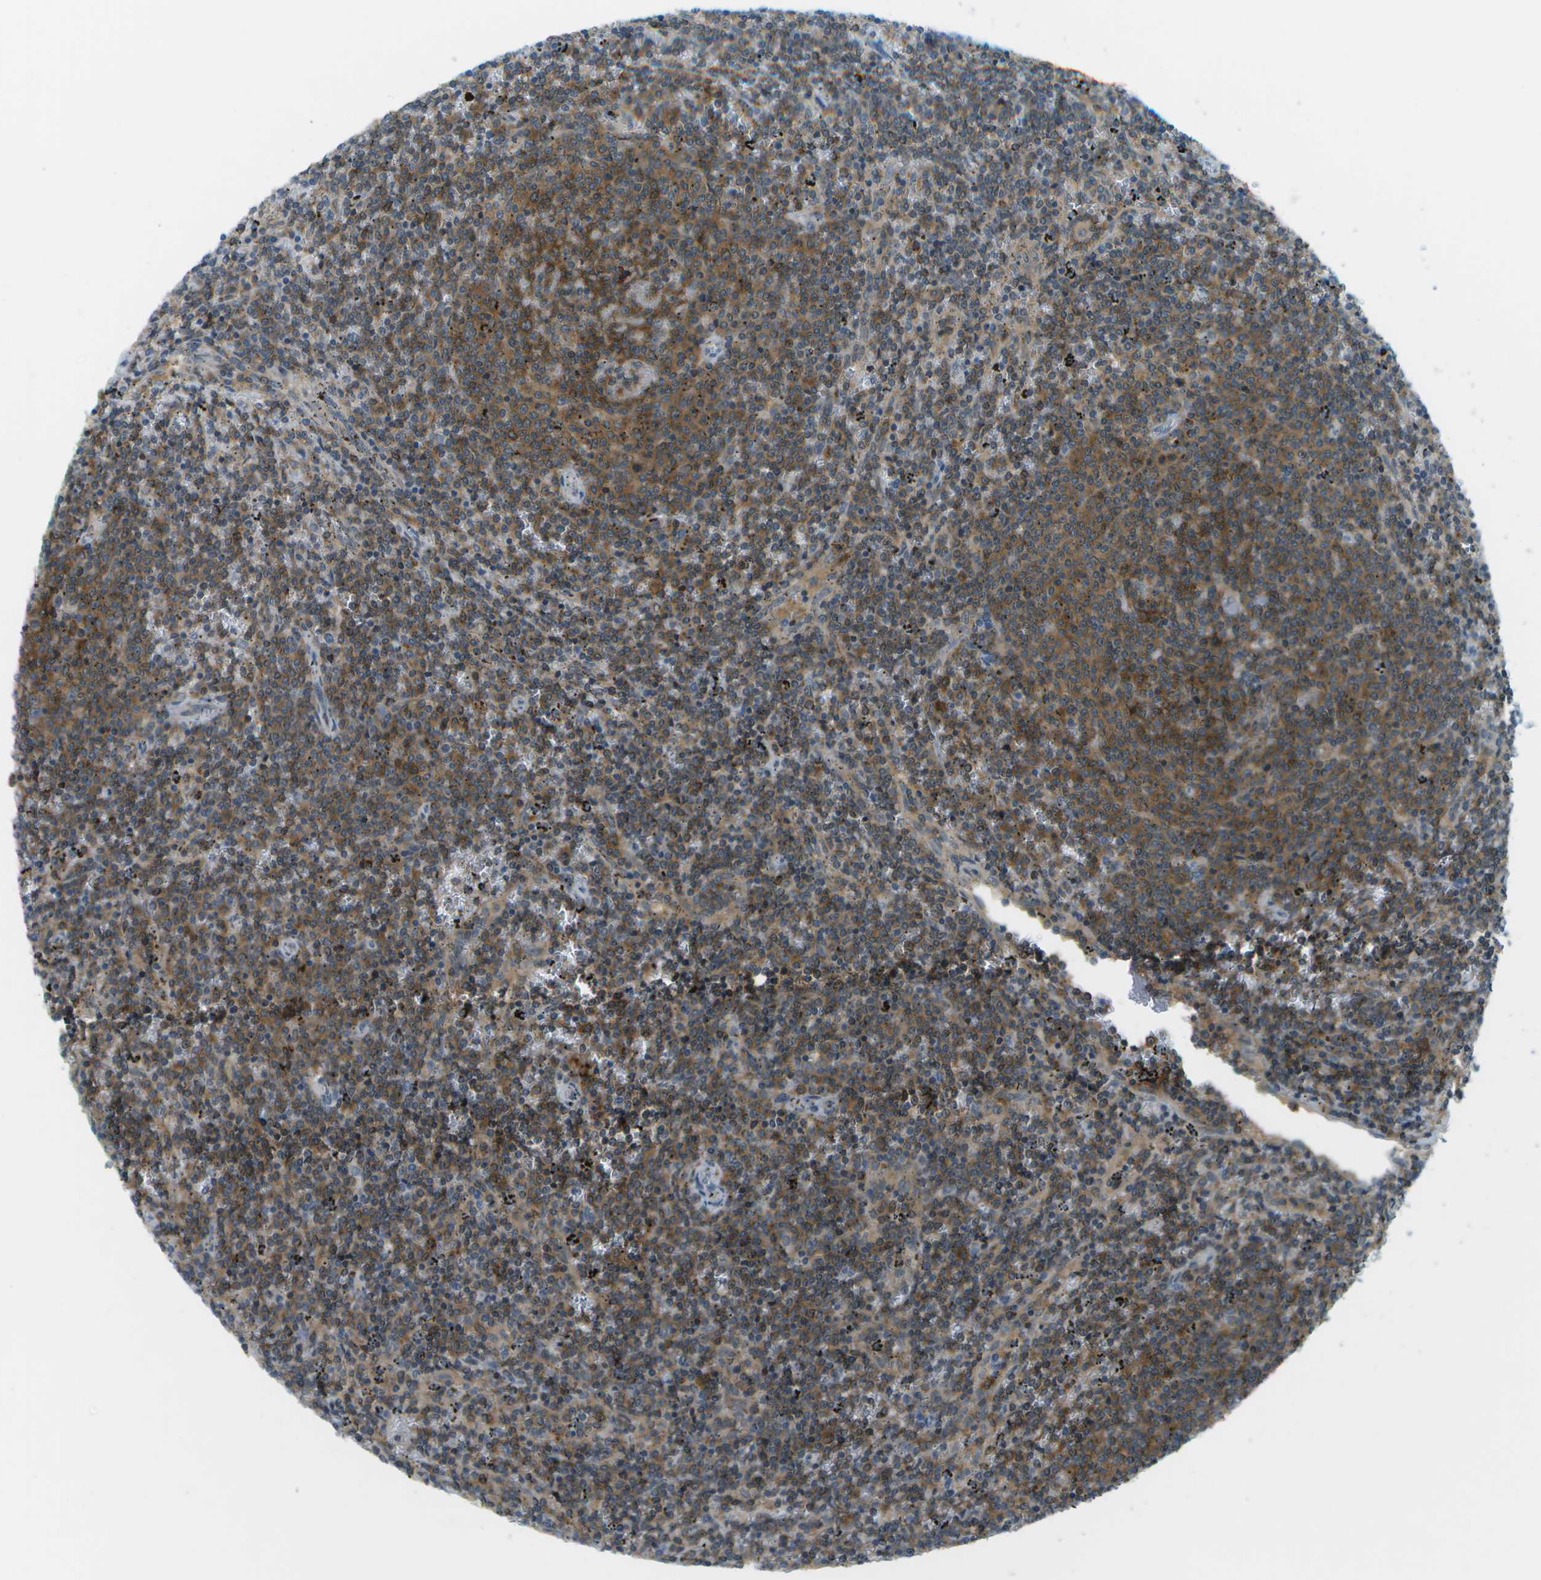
{"staining": {"intensity": "moderate", "quantity": ">75%", "location": "cytoplasmic/membranous"}, "tissue": "lymphoma", "cell_type": "Tumor cells", "image_type": "cancer", "snomed": [{"axis": "morphology", "description": "Malignant lymphoma, non-Hodgkin's type, Low grade"}, {"axis": "topography", "description": "Spleen"}], "caption": "This image demonstrates immunohistochemistry staining of malignant lymphoma, non-Hodgkin's type (low-grade), with medium moderate cytoplasmic/membranous expression in about >75% of tumor cells.", "gene": "CDH23", "patient": {"sex": "female", "age": 50}}